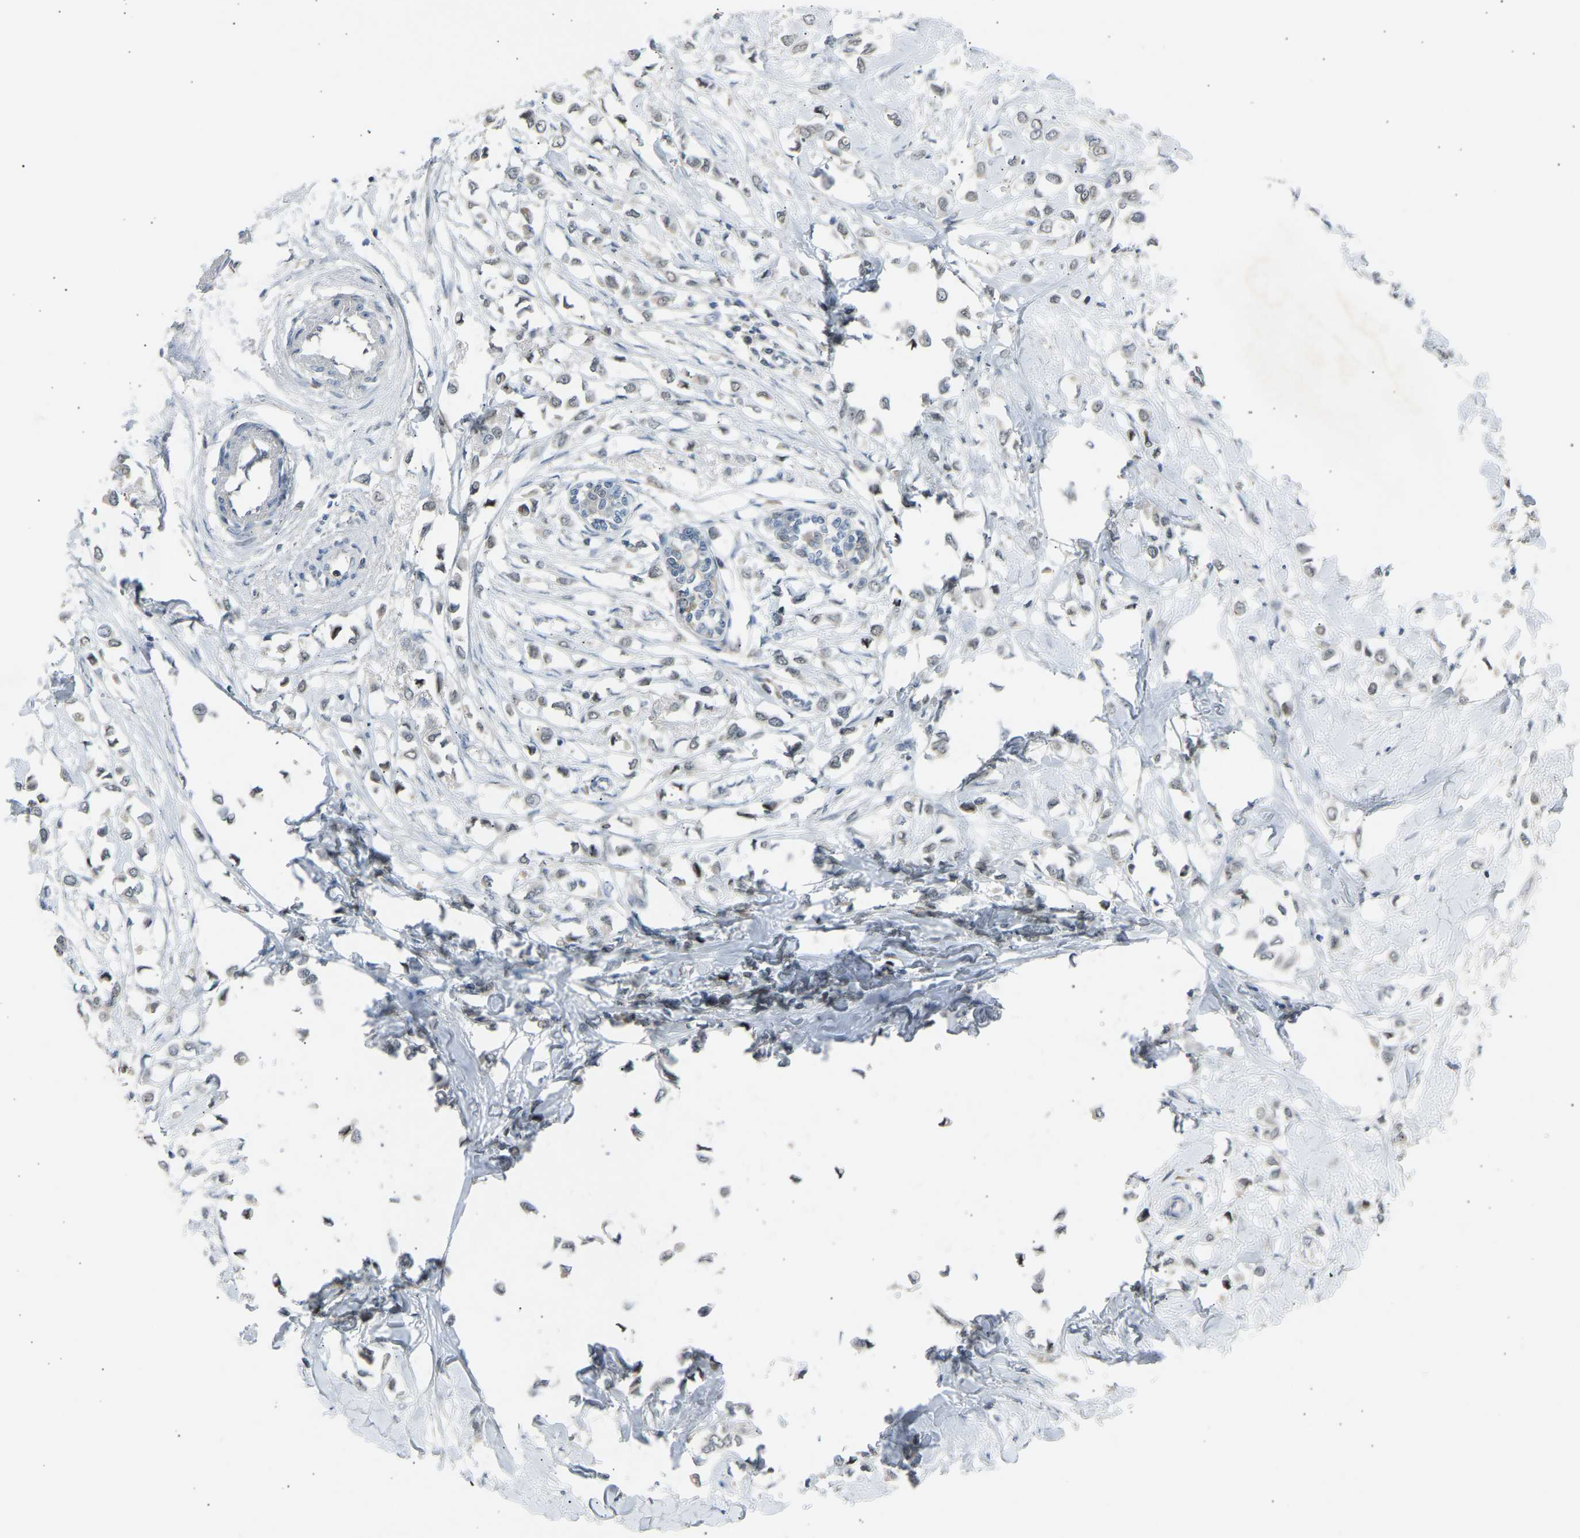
{"staining": {"intensity": "negative", "quantity": "none", "location": "none"}, "tissue": "breast cancer", "cell_type": "Tumor cells", "image_type": "cancer", "snomed": [{"axis": "morphology", "description": "Lobular carcinoma"}, {"axis": "topography", "description": "Breast"}], "caption": "Immunohistochemical staining of breast cancer reveals no significant positivity in tumor cells. (Brightfield microscopy of DAB (3,3'-diaminobenzidine) immunohistochemistry at high magnification).", "gene": "VPS41", "patient": {"sex": "female", "age": 51}}